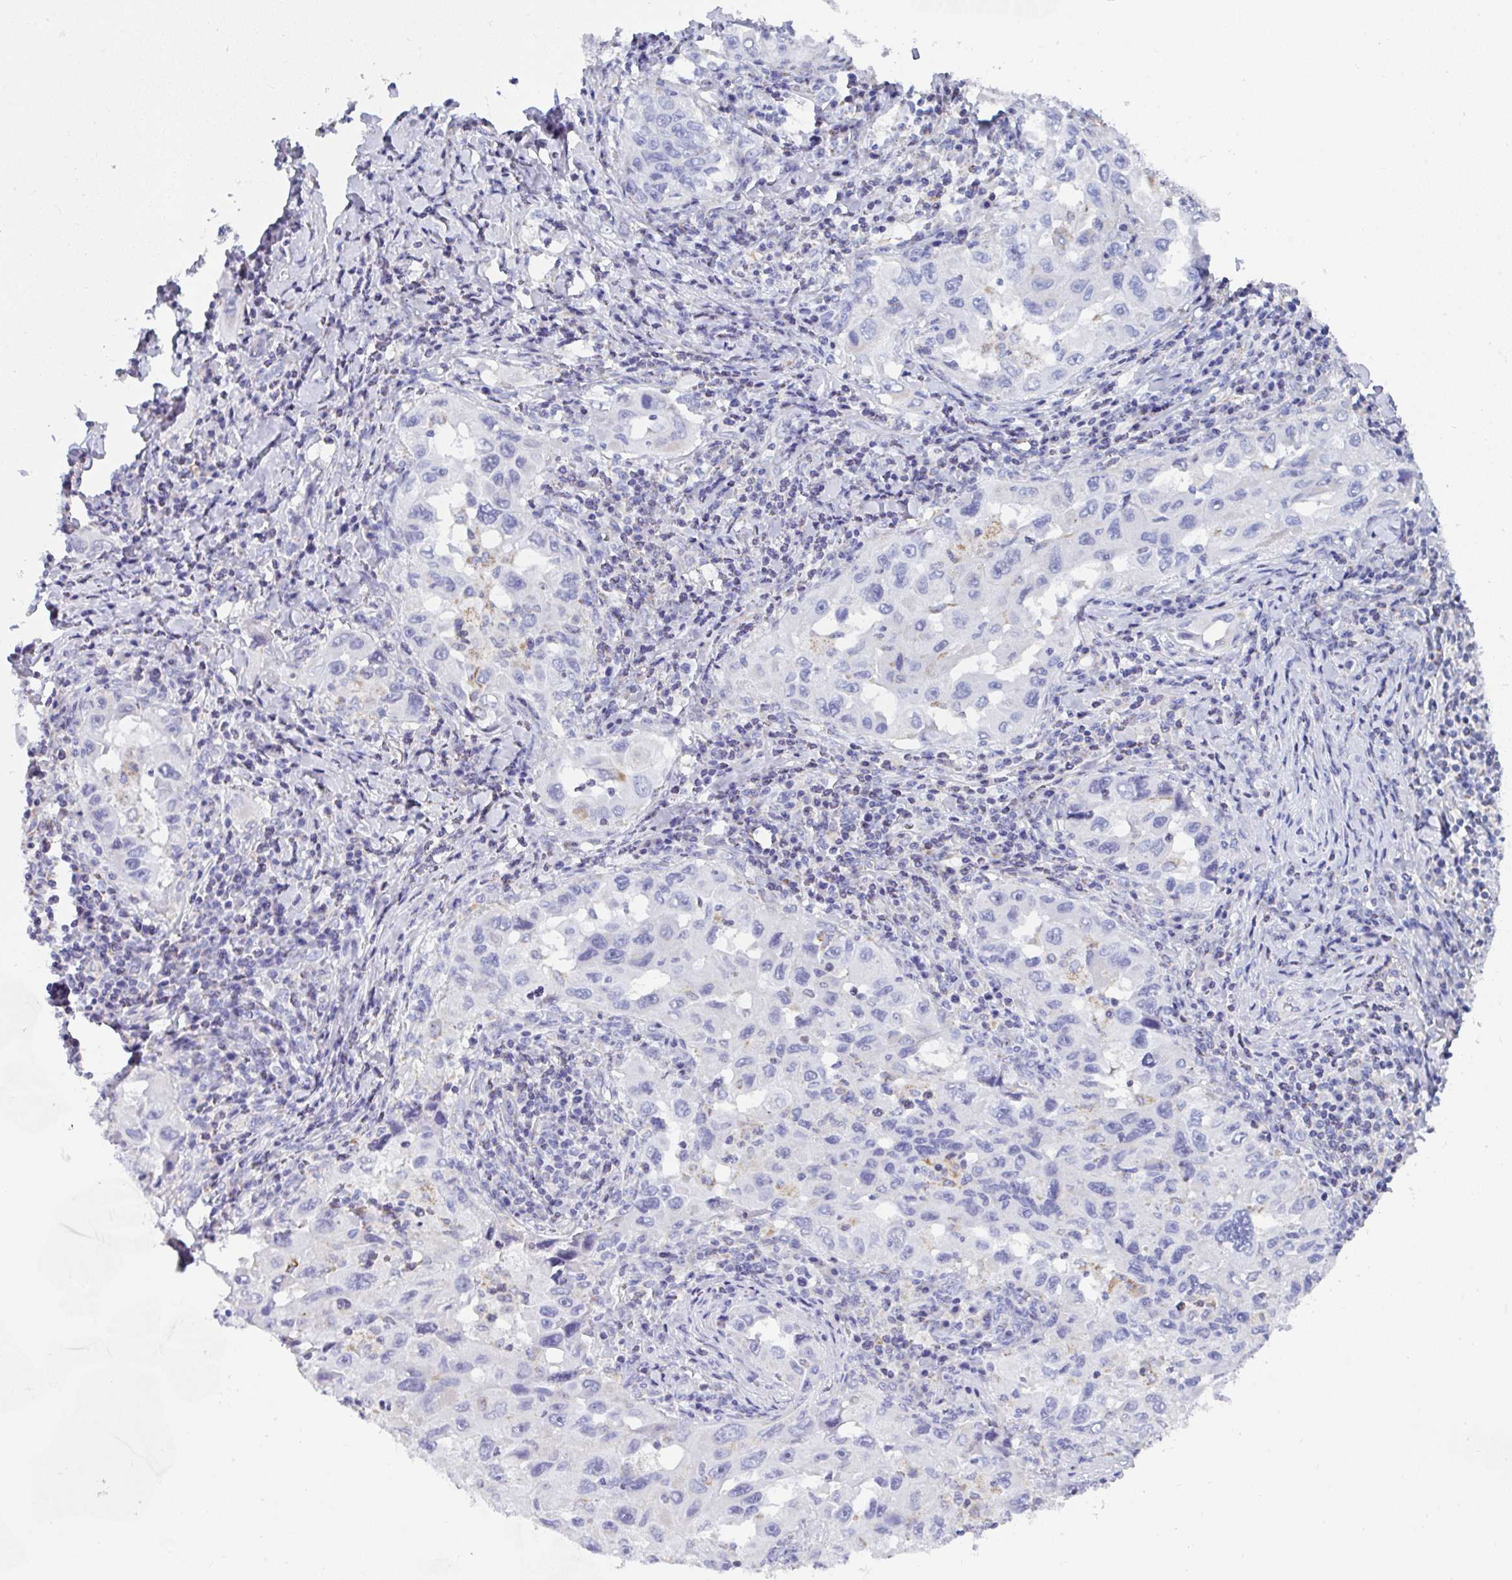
{"staining": {"intensity": "negative", "quantity": "none", "location": "none"}, "tissue": "lung cancer", "cell_type": "Tumor cells", "image_type": "cancer", "snomed": [{"axis": "morphology", "description": "Adenocarcinoma, NOS"}, {"axis": "topography", "description": "Lung"}], "caption": "This is an IHC histopathology image of human adenocarcinoma (lung). There is no positivity in tumor cells.", "gene": "MGAM2", "patient": {"sex": "female", "age": 73}}